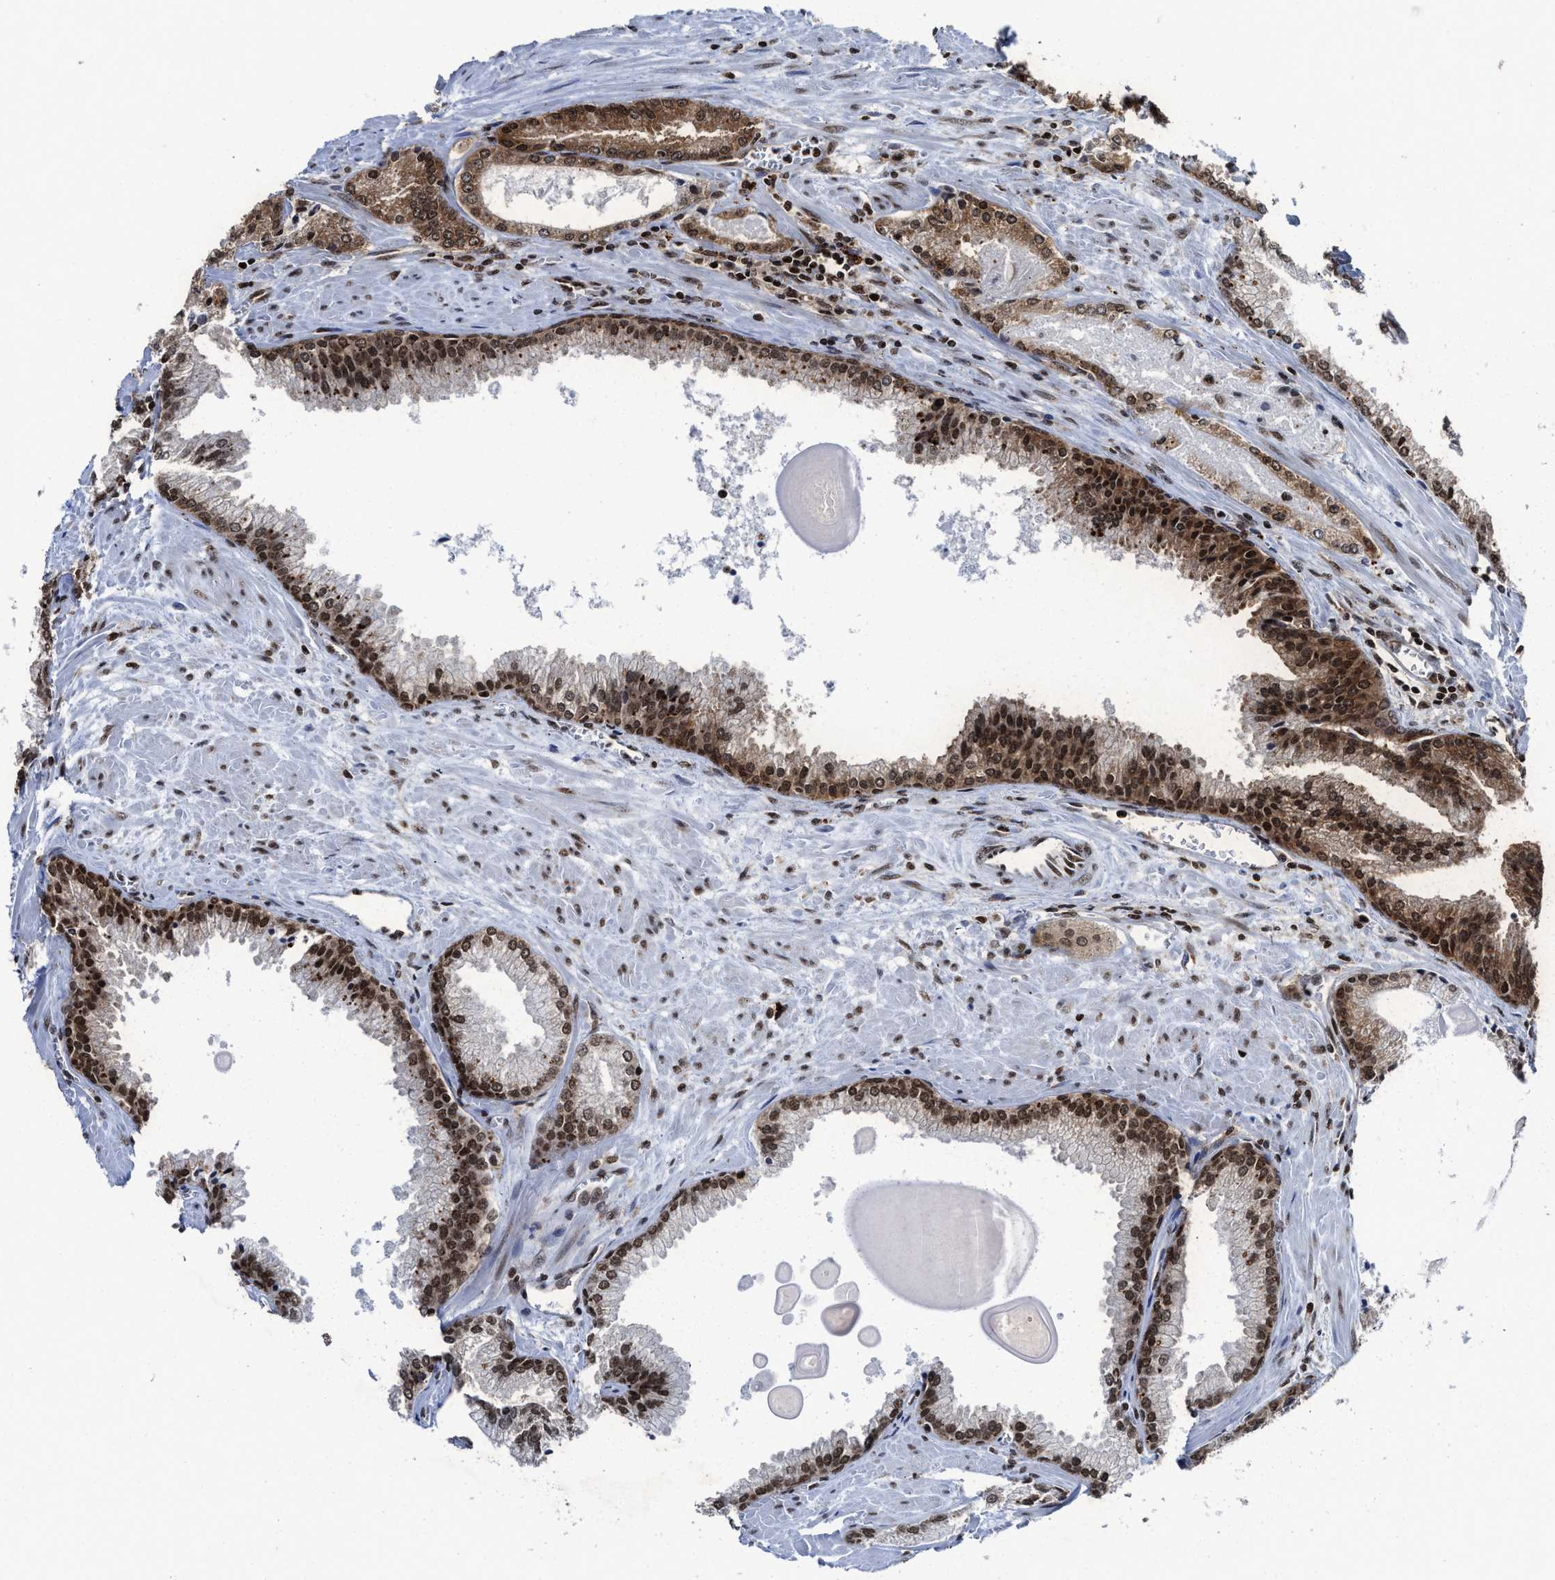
{"staining": {"intensity": "strong", "quantity": ">75%", "location": "cytoplasmic/membranous,nuclear"}, "tissue": "prostate cancer", "cell_type": "Tumor cells", "image_type": "cancer", "snomed": [{"axis": "morphology", "description": "Adenocarcinoma, Low grade"}, {"axis": "topography", "description": "Prostate"}], "caption": "A brown stain highlights strong cytoplasmic/membranous and nuclear positivity of a protein in prostate cancer (adenocarcinoma (low-grade)) tumor cells.", "gene": "ALYREF", "patient": {"sex": "male", "age": 59}}